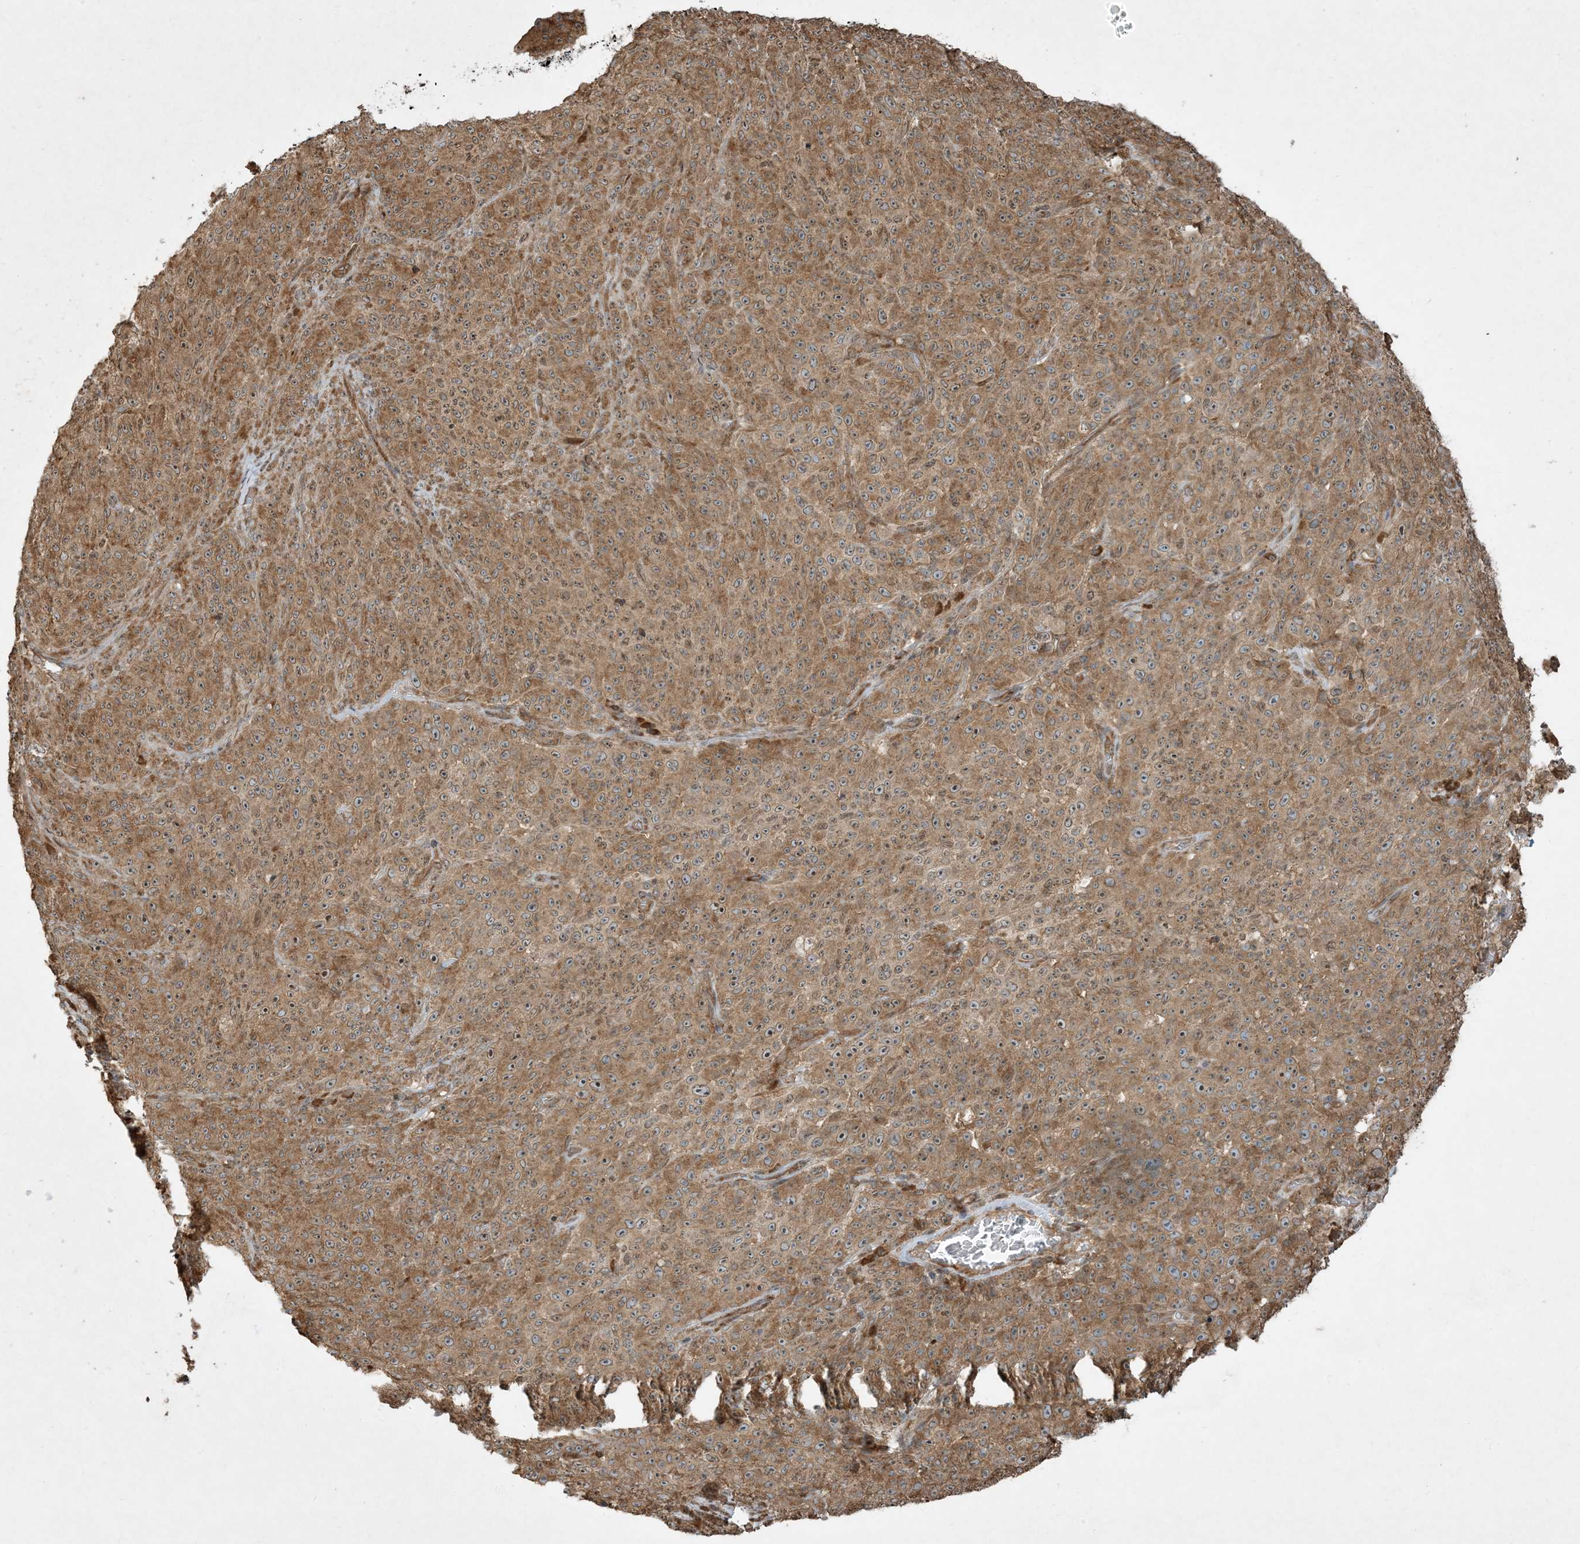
{"staining": {"intensity": "moderate", "quantity": ">75%", "location": "cytoplasmic/membranous"}, "tissue": "melanoma", "cell_type": "Tumor cells", "image_type": "cancer", "snomed": [{"axis": "morphology", "description": "Malignant melanoma, NOS"}, {"axis": "topography", "description": "Skin"}], "caption": "This photomicrograph reveals malignant melanoma stained with IHC to label a protein in brown. The cytoplasmic/membranous of tumor cells show moderate positivity for the protein. Nuclei are counter-stained blue.", "gene": "COMMD8", "patient": {"sex": "female", "age": 82}}